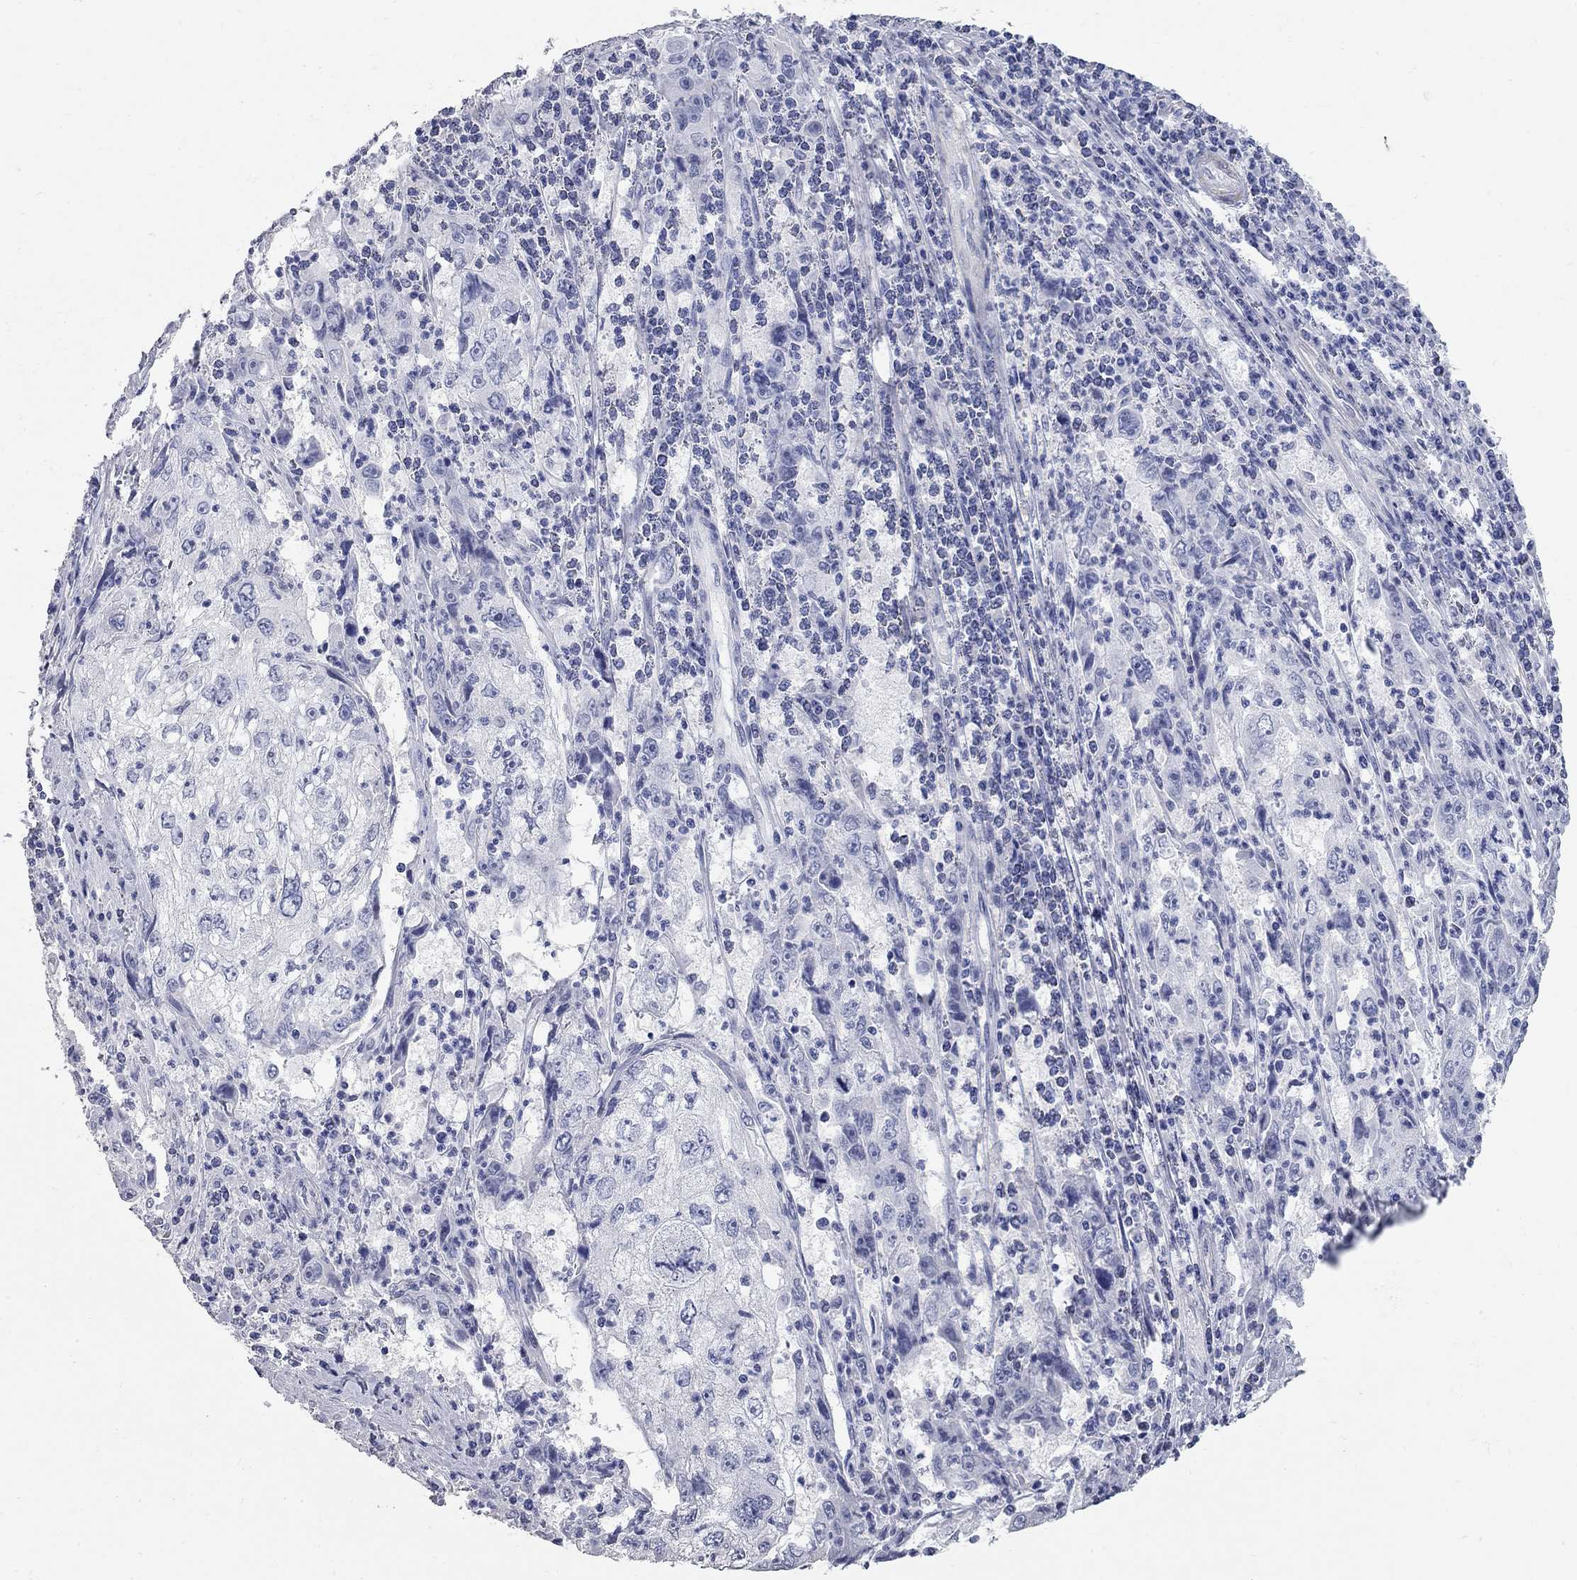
{"staining": {"intensity": "negative", "quantity": "none", "location": "none"}, "tissue": "cervical cancer", "cell_type": "Tumor cells", "image_type": "cancer", "snomed": [{"axis": "morphology", "description": "Squamous cell carcinoma, NOS"}, {"axis": "topography", "description": "Cervix"}], "caption": "The photomicrograph demonstrates no significant staining in tumor cells of cervical cancer (squamous cell carcinoma). The staining is performed using DAB (3,3'-diaminobenzidine) brown chromogen with nuclei counter-stained in using hematoxylin.", "gene": "BPIFB1", "patient": {"sex": "female", "age": 36}}